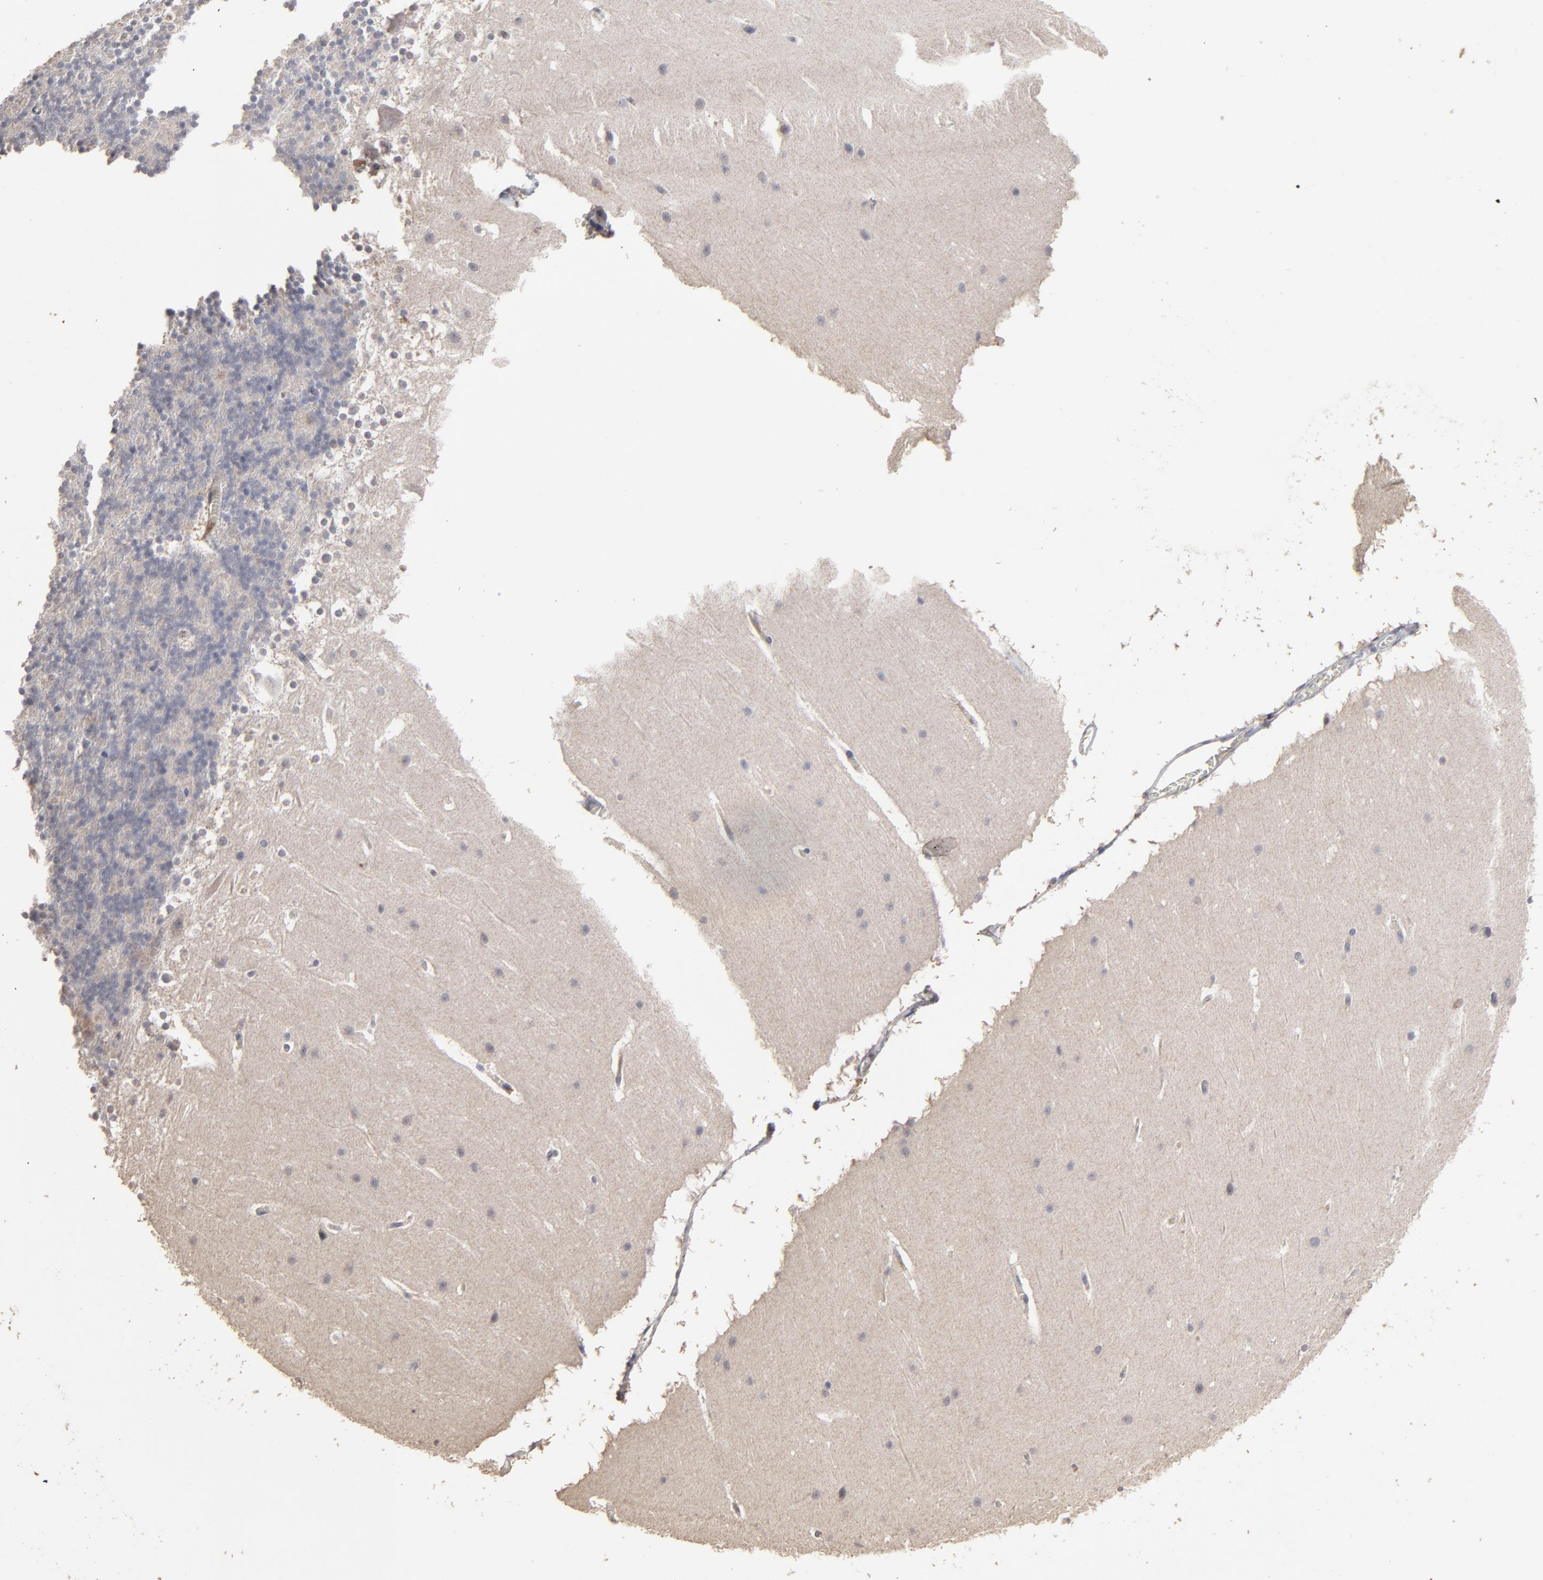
{"staining": {"intensity": "negative", "quantity": "none", "location": "none"}, "tissue": "cerebellum", "cell_type": "Cells in granular layer", "image_type": "normal", "snomed": [{"axis": "morphology", "description": "Normal tissue, NOS"}, {"axis": "topography", "description": "Cerebellum"}], "caption": "This is a micrograph of IHC staining of benign cerebellum, which shows no positivity in cells in granular layer.", "gene": "VPREB3", "patient": {"sex": "female", "age": 19}}